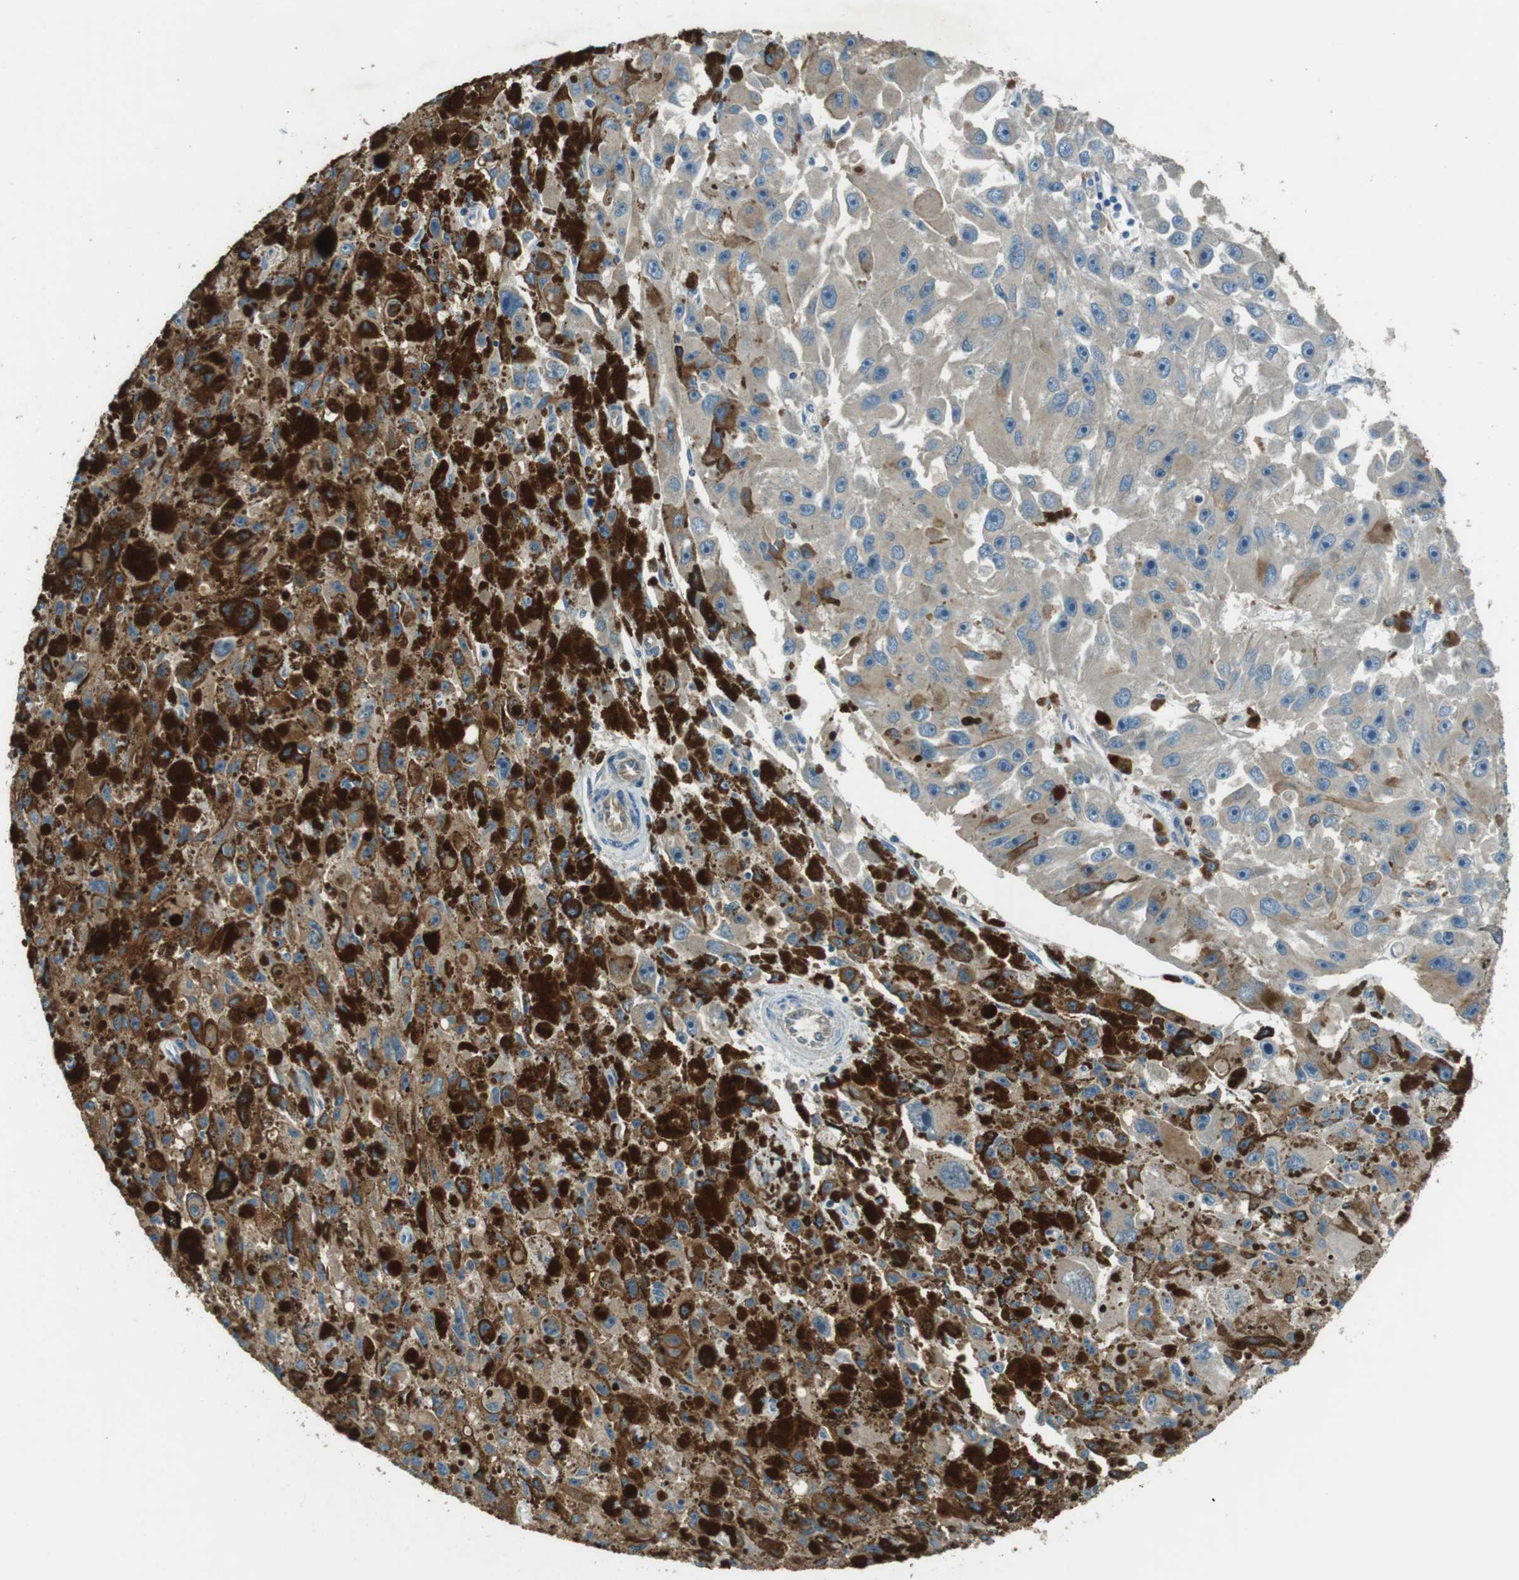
{"staining": {"intensity": "weak", "quantity": "25%-75%", "location": "cytoplasmic/membranous"}, "tissue": "melanoma", "cell_type": "Tumor cells", "image_type": "cancer", "snomed": [{"axis": "morphology", "description": "Malignant melanoma, NOS"}, {"axis": "topography", "description": "Skin"}], "caption": "Weak cytoplasmic/membranous expression for a protein is seen in about 25%-75% of tumor cells of malignant melanoma using immunohistochemistry (IHC).", "gene": "MFAP3", "patient": {"sex": "female", "age": 104}}